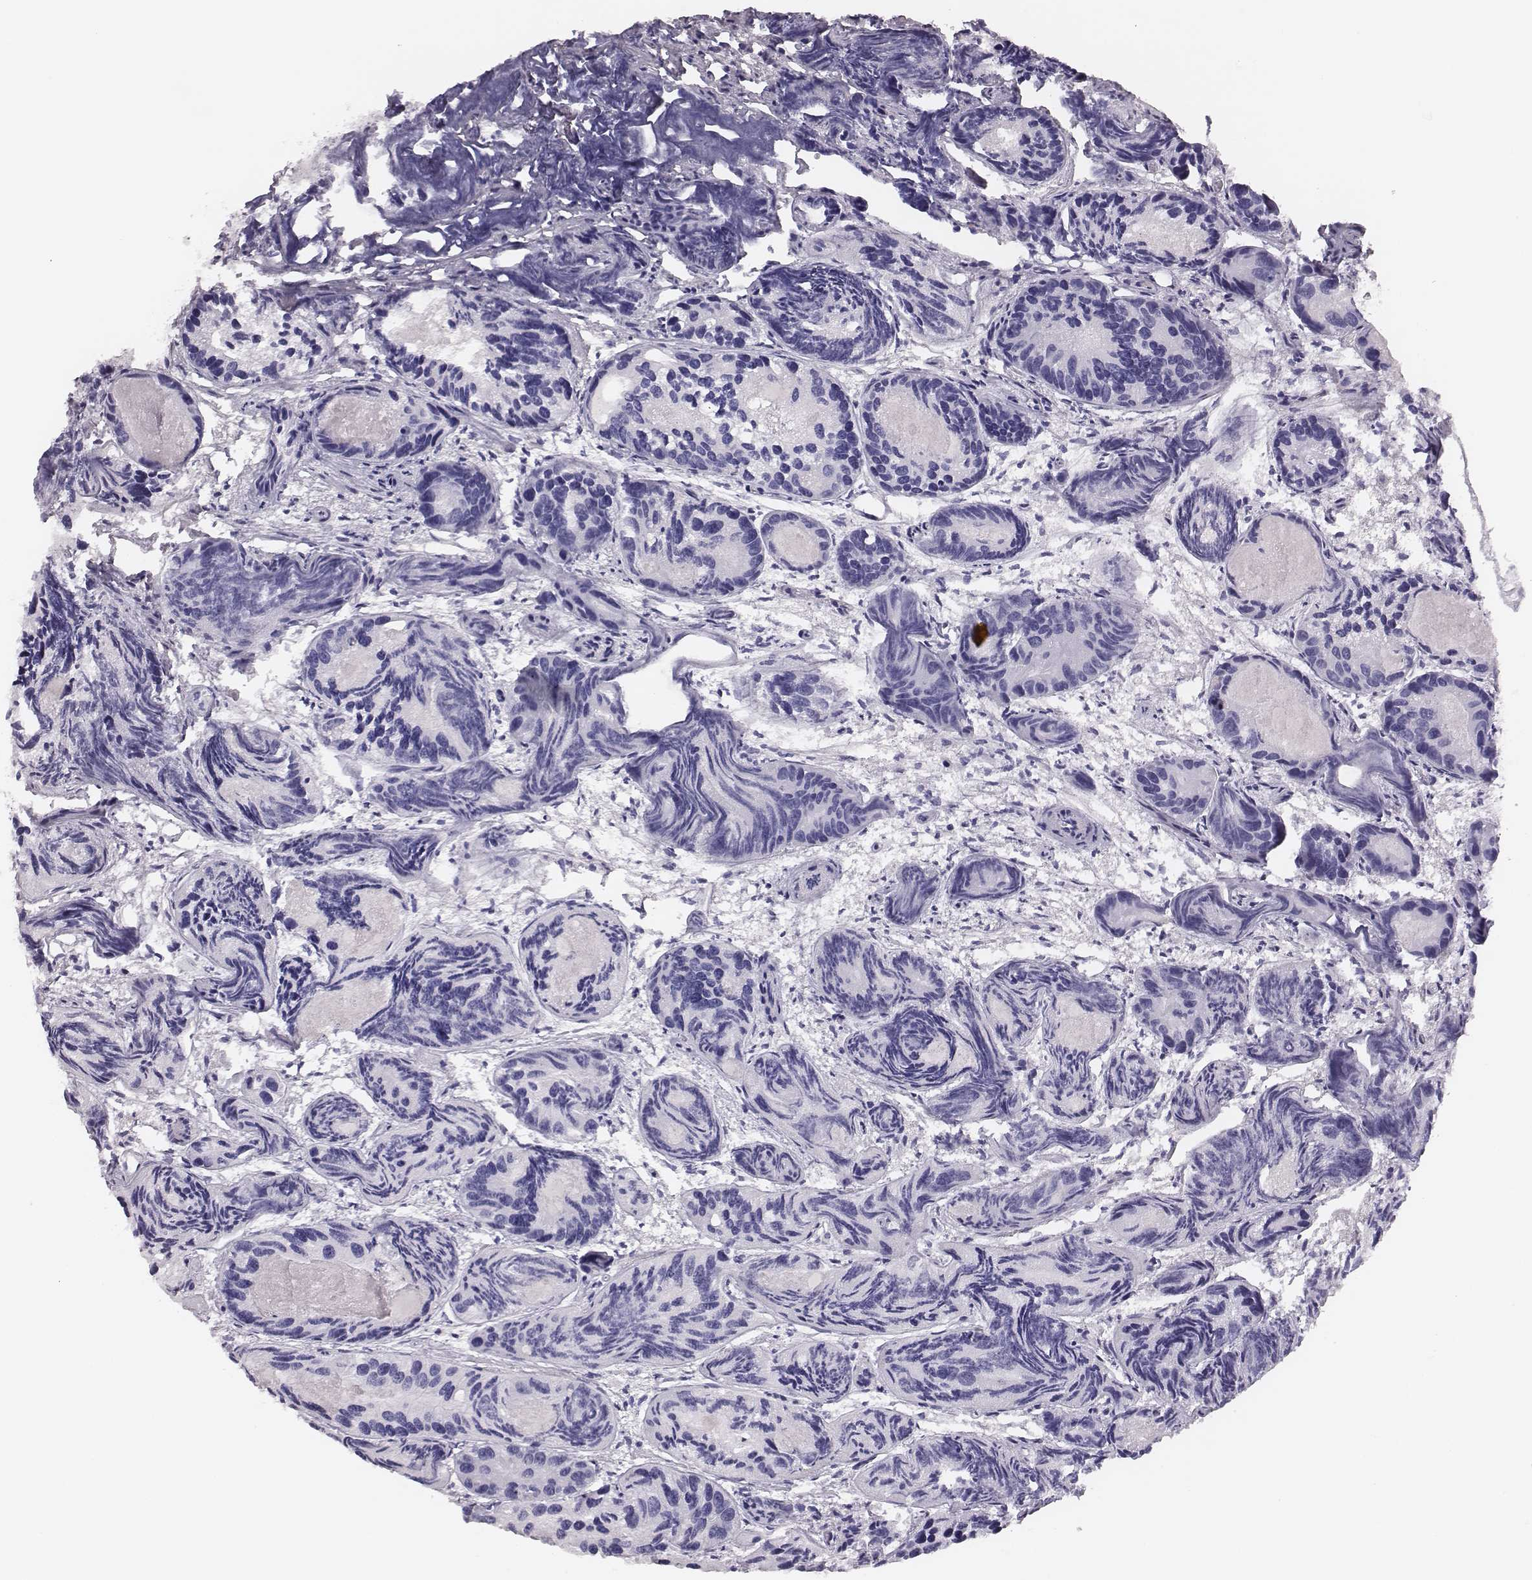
{"staining": {"intensity": "negative", "quantity": "none", "location": "none"}, "tissue": "prostate cancer", "cell_type": "Tumor cells", "image_type": "cancer", "snomed": [{"axis": "morphology", "description": "Adenocarcinoma, Medium grade"}, {"axis": "topography", "description": "Prostate"}], "caption": "This histopathology image is of prostate cancer (medium-grade adenocarcinoma) stained with IHC to label a protein in brown with the nuclei are counter-stained blue. There is no positivity in tumor cells.", "gene": "H1-6", "patient": {"sex": "male", "age": 74}}